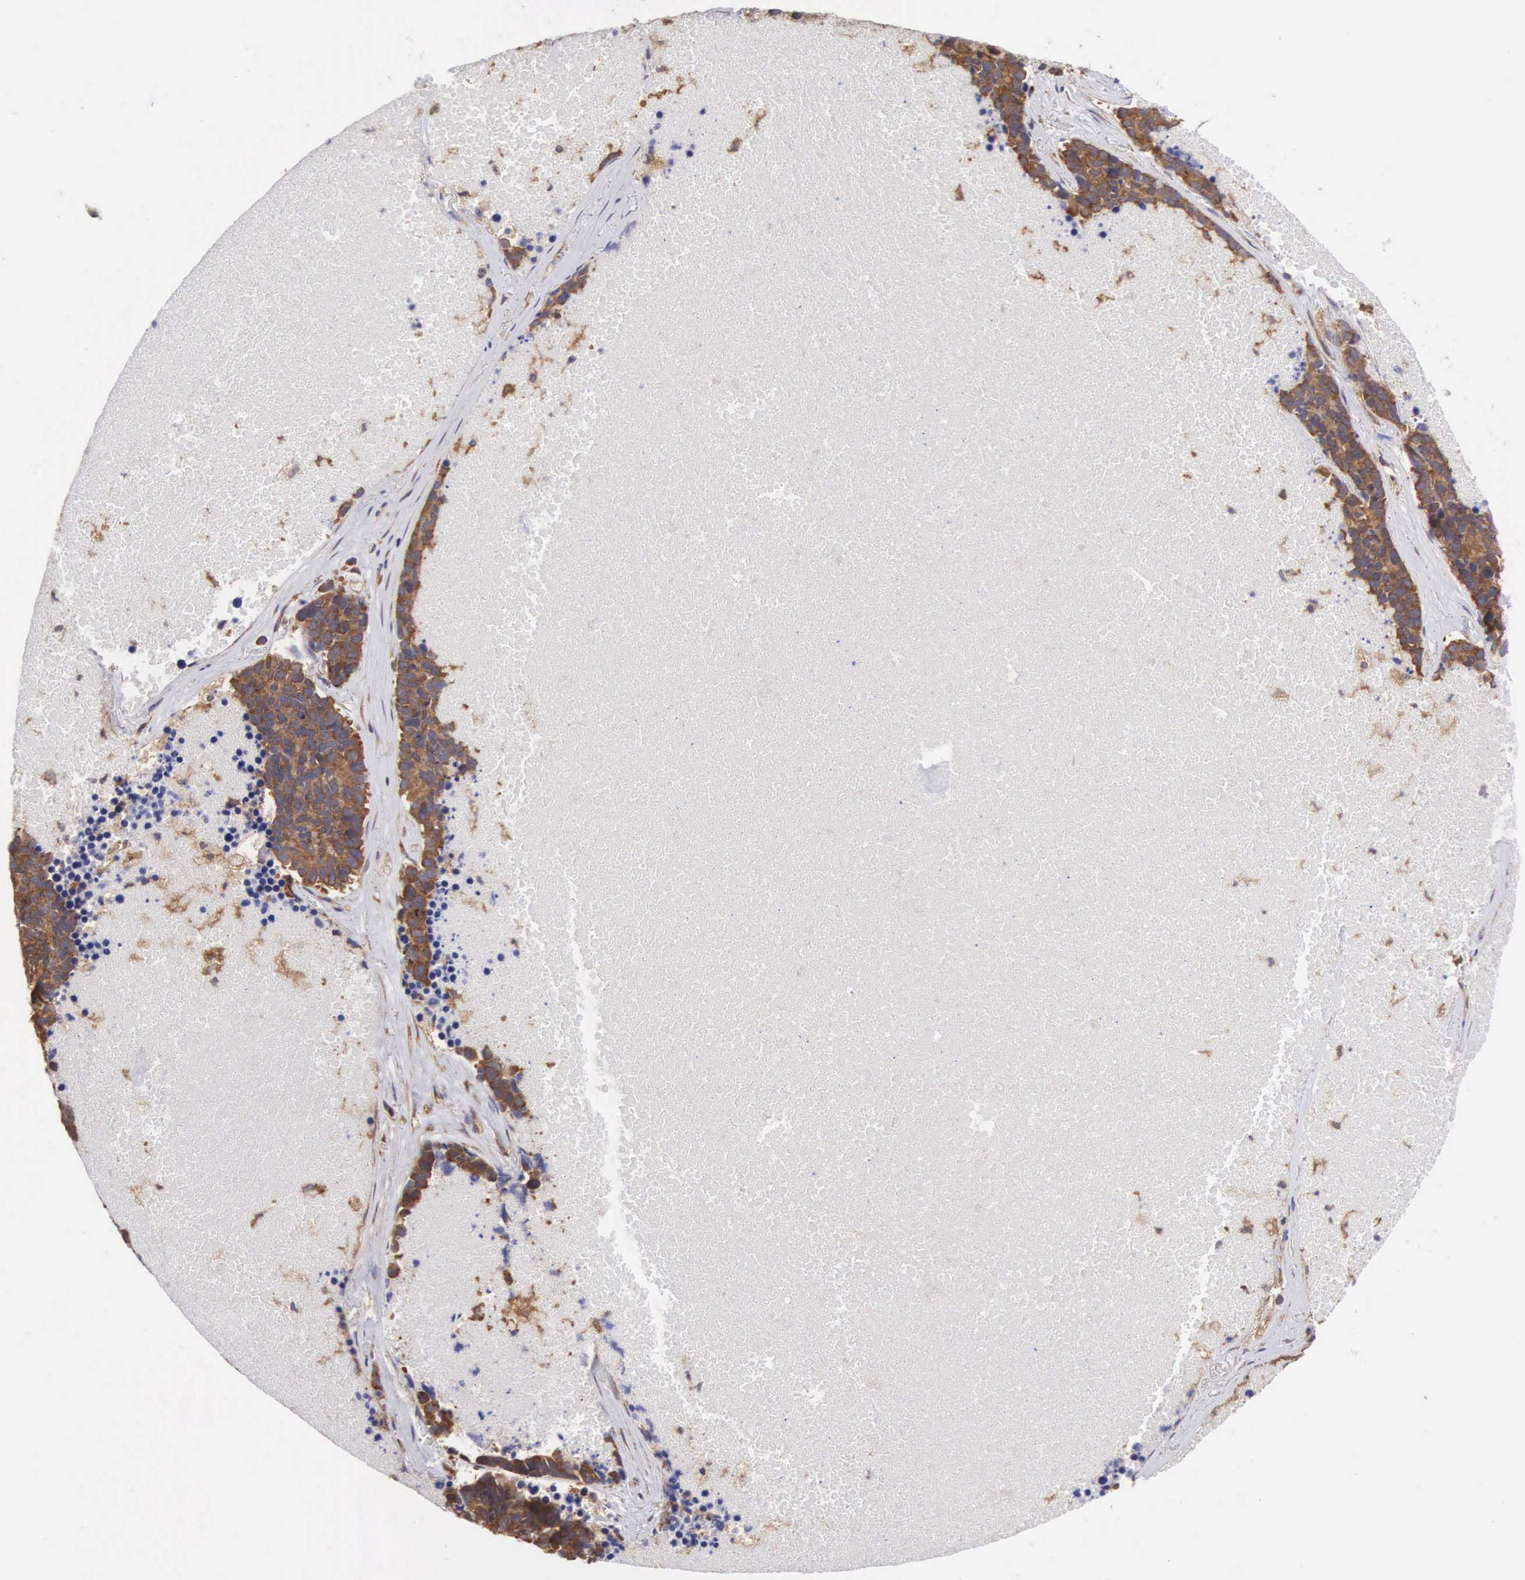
{"staining": {"intensity": "moderate", "quantity": ">75%", "location": "cytoplasmic/membranous"}, "tissue": "lung cancer", "cell_type": "Tumor cells", "image_type": "cancer", "snomed": [{"axis": "morphology", "description": "Neoplasm, malignant, NOS"}, {"axis": "topography", "description": "Lung"}], "caption": "Immunohistochemical staining of human lung cancer reveals medium levels of moderate cytoplasmic/membranous staining in approximately >75% of tumor cells.", "gene": "DHRS1", "patient": {"sex": "female", "age": 75}}